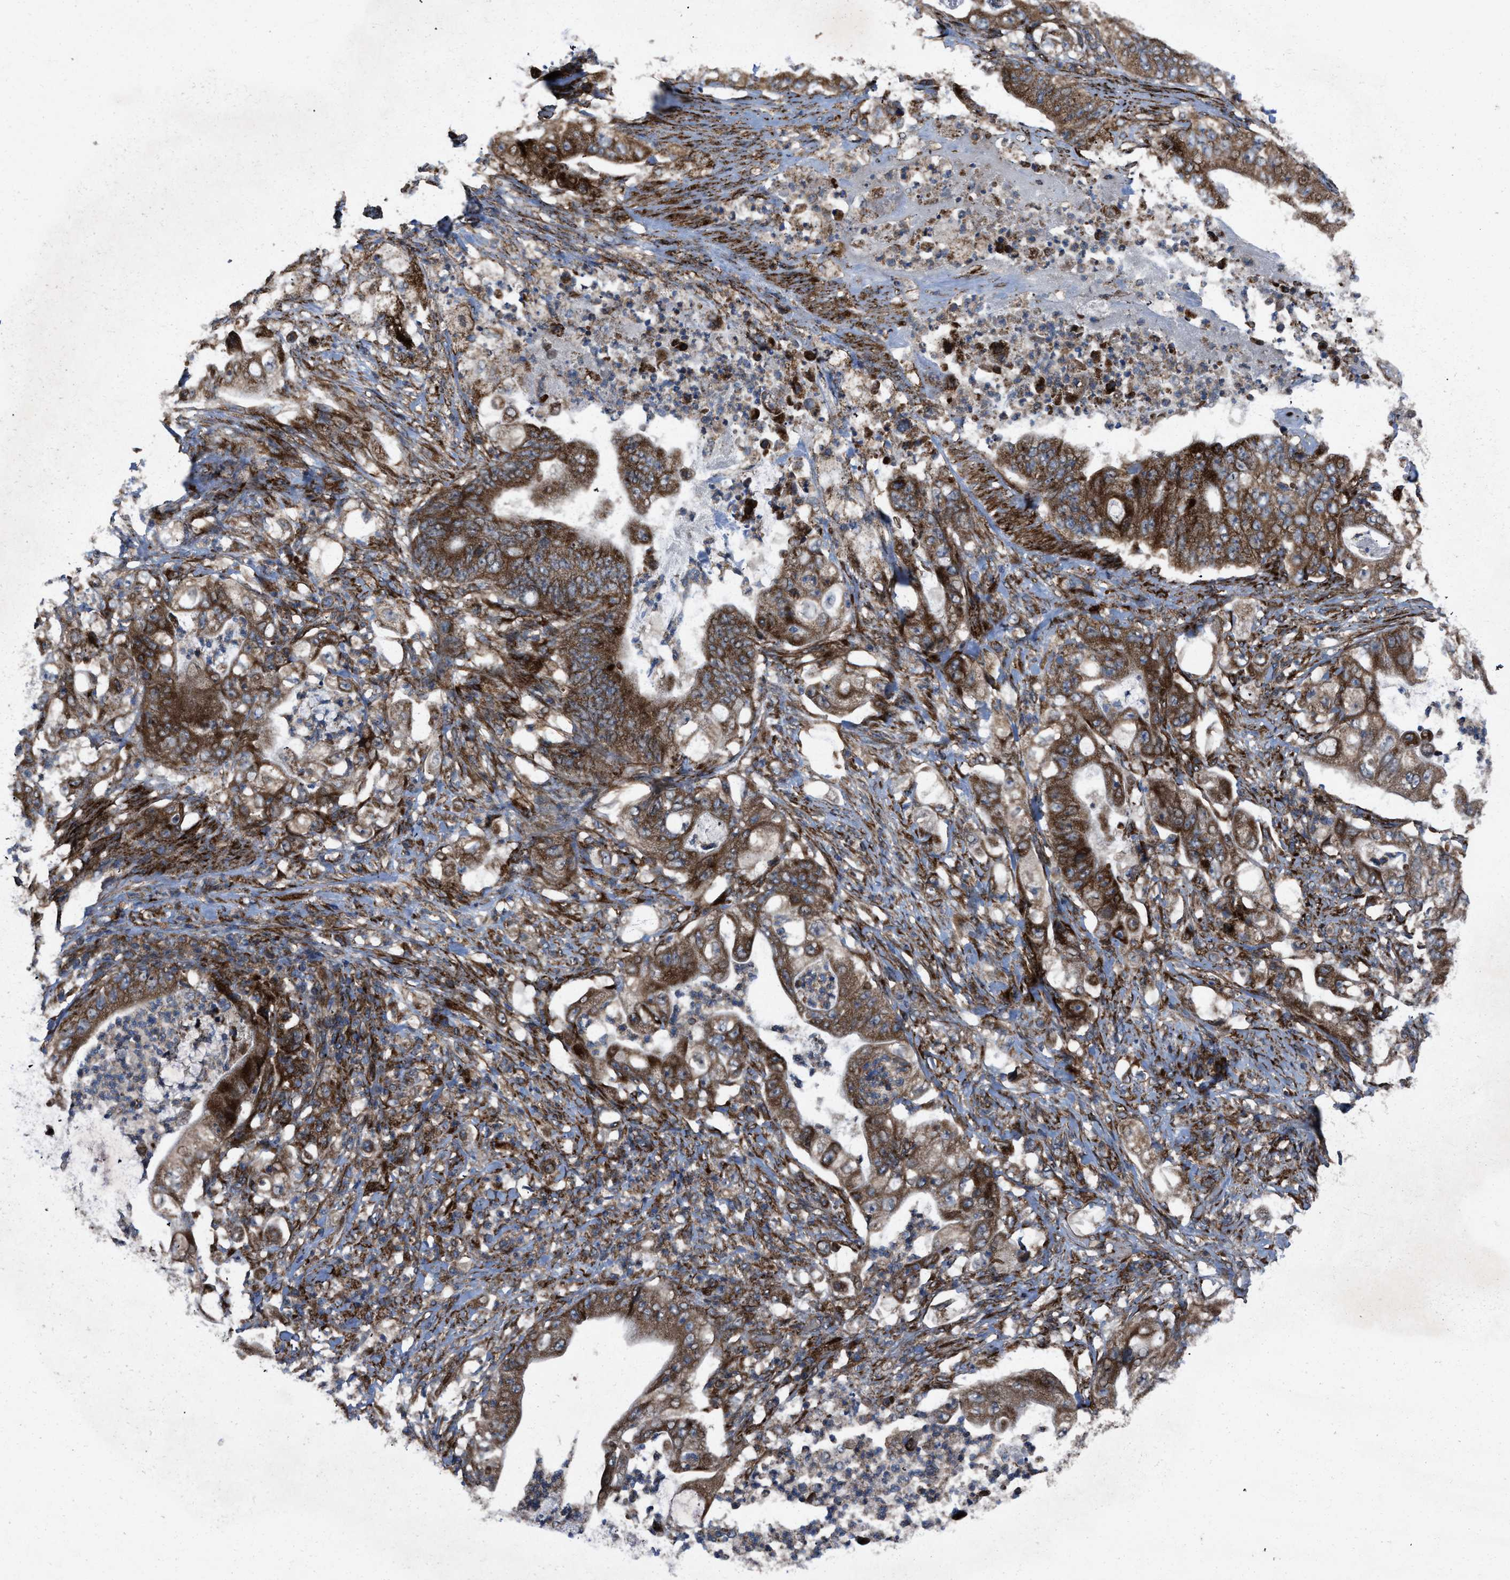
{"staining": {"intensity": "strong", "quantity": ">75%", "location": "cytoplasmic/membranous"}, "tissue": "stomach cancer", "cell_type": "Tumor cells", "image_type": "cancer", "snomed": [{"axis": "morphology", "description": "Adenocarcinoma, NOS"}, {"axis": "topography", "description": "Stomach"}], "caption": "Tumor cells demonstrate high levels of strong cytoplasmic/membranous staining in approximately >75% of cells in human stomach cancer (adenocarcinoma). The protein of interest is stained brown, and the nuclei are stained in blue (DAB IHC with brightfield microscopy, high magnification).", "gene": "PER3", "patient": {"sex": "female", "age": 73}}